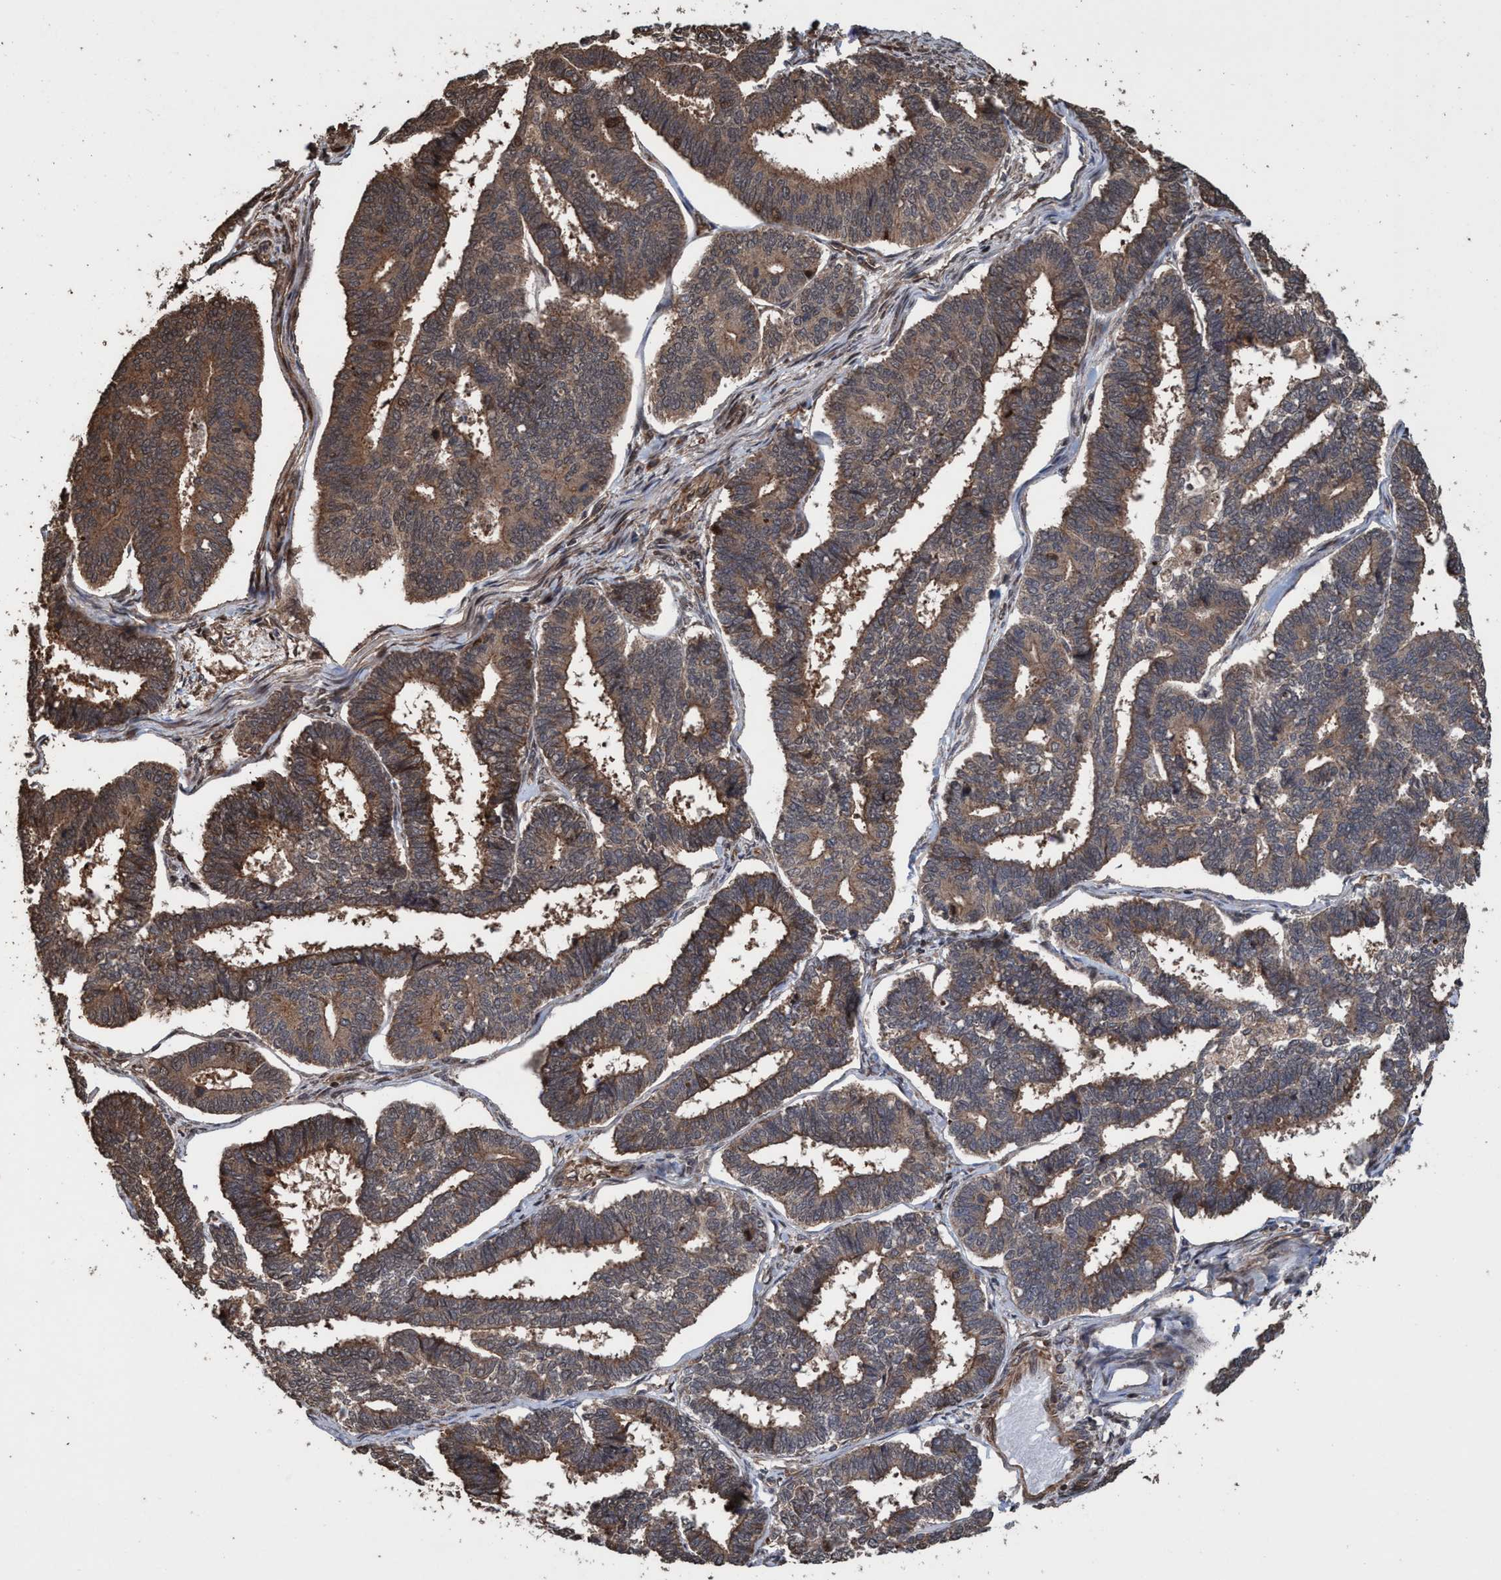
{"staining": {"intensity": "weak", "quantity": ">75%", "location": "cytoplasmic/membranous,nuclear"}, "tissue": "endometrial cancer", "cell_type": "Tumor cells", "image_type": "cancer", "snomed": [{"axis": "morphology", "description": "Adenocarcinoma, NOS"}, {"axis": "topography", "description": "Endometrium"}], "caption": "Immunohistochemical staining of human endometrial cancer (adenocarcinoma) exhibits low levels of weak cytoplasmic/membranous and nuclear protein expression in about >75% of tumor cells.", "gene": "TRPC7", "patient": {"sex": "female", "age": 70}}